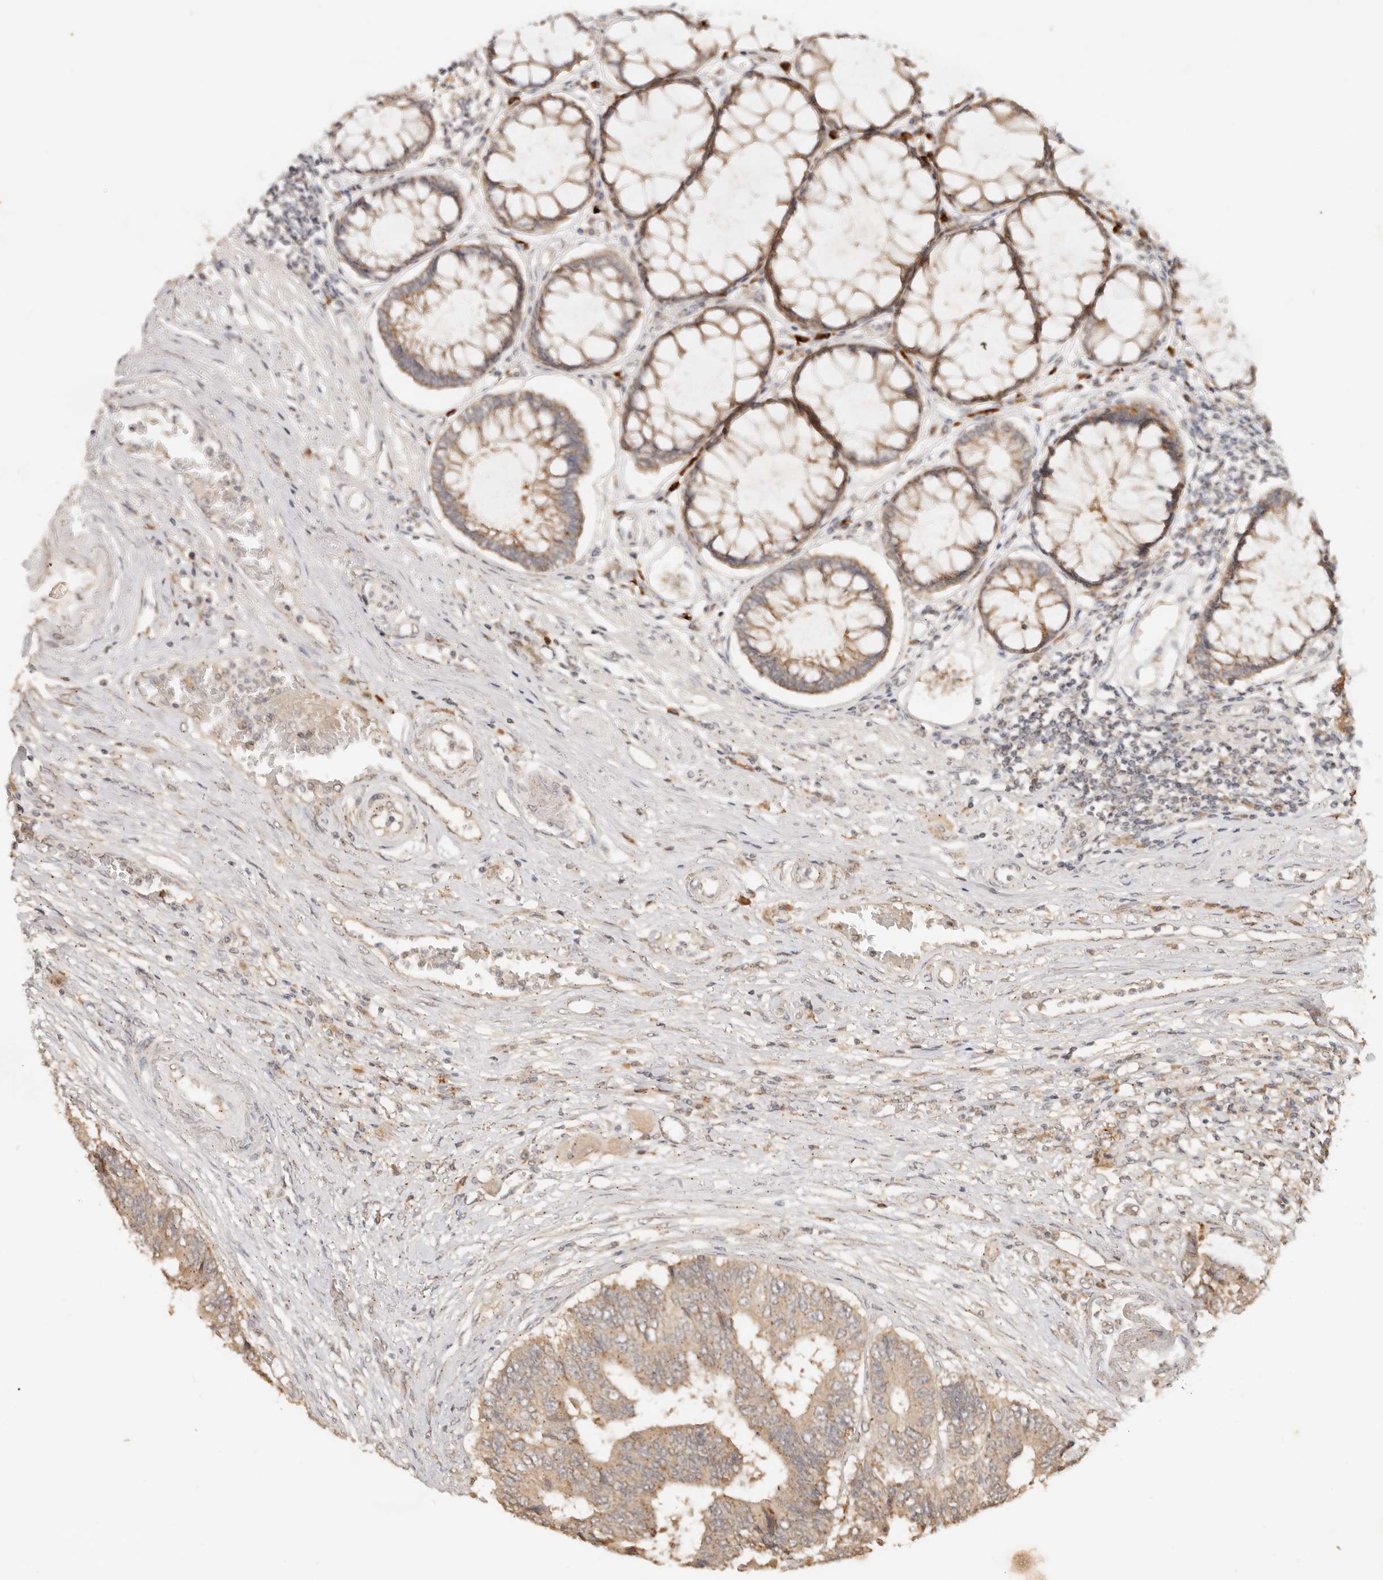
{"staining": {"intensity": "weak", "quantity": ">75%", "location": "cytoplasmic/membranous"}, "tissue": "colorectal cancer", "cell_type": "Tumor cells", "image_type": "cancer", "snomed": [{"axis": "morphology", "description": "Adenocarcinoma, NOS"}, {"axis": "topography", "description": "Rectum"}], "caption": "Adenocarcinoma (colorectal) stained with immunohistochemistry demonstrates weak cytoplasmic/membranous expression in about >75% of tumor cells.", "gene": "LMO4", "patient": {"sex": "male", "age": 84}}